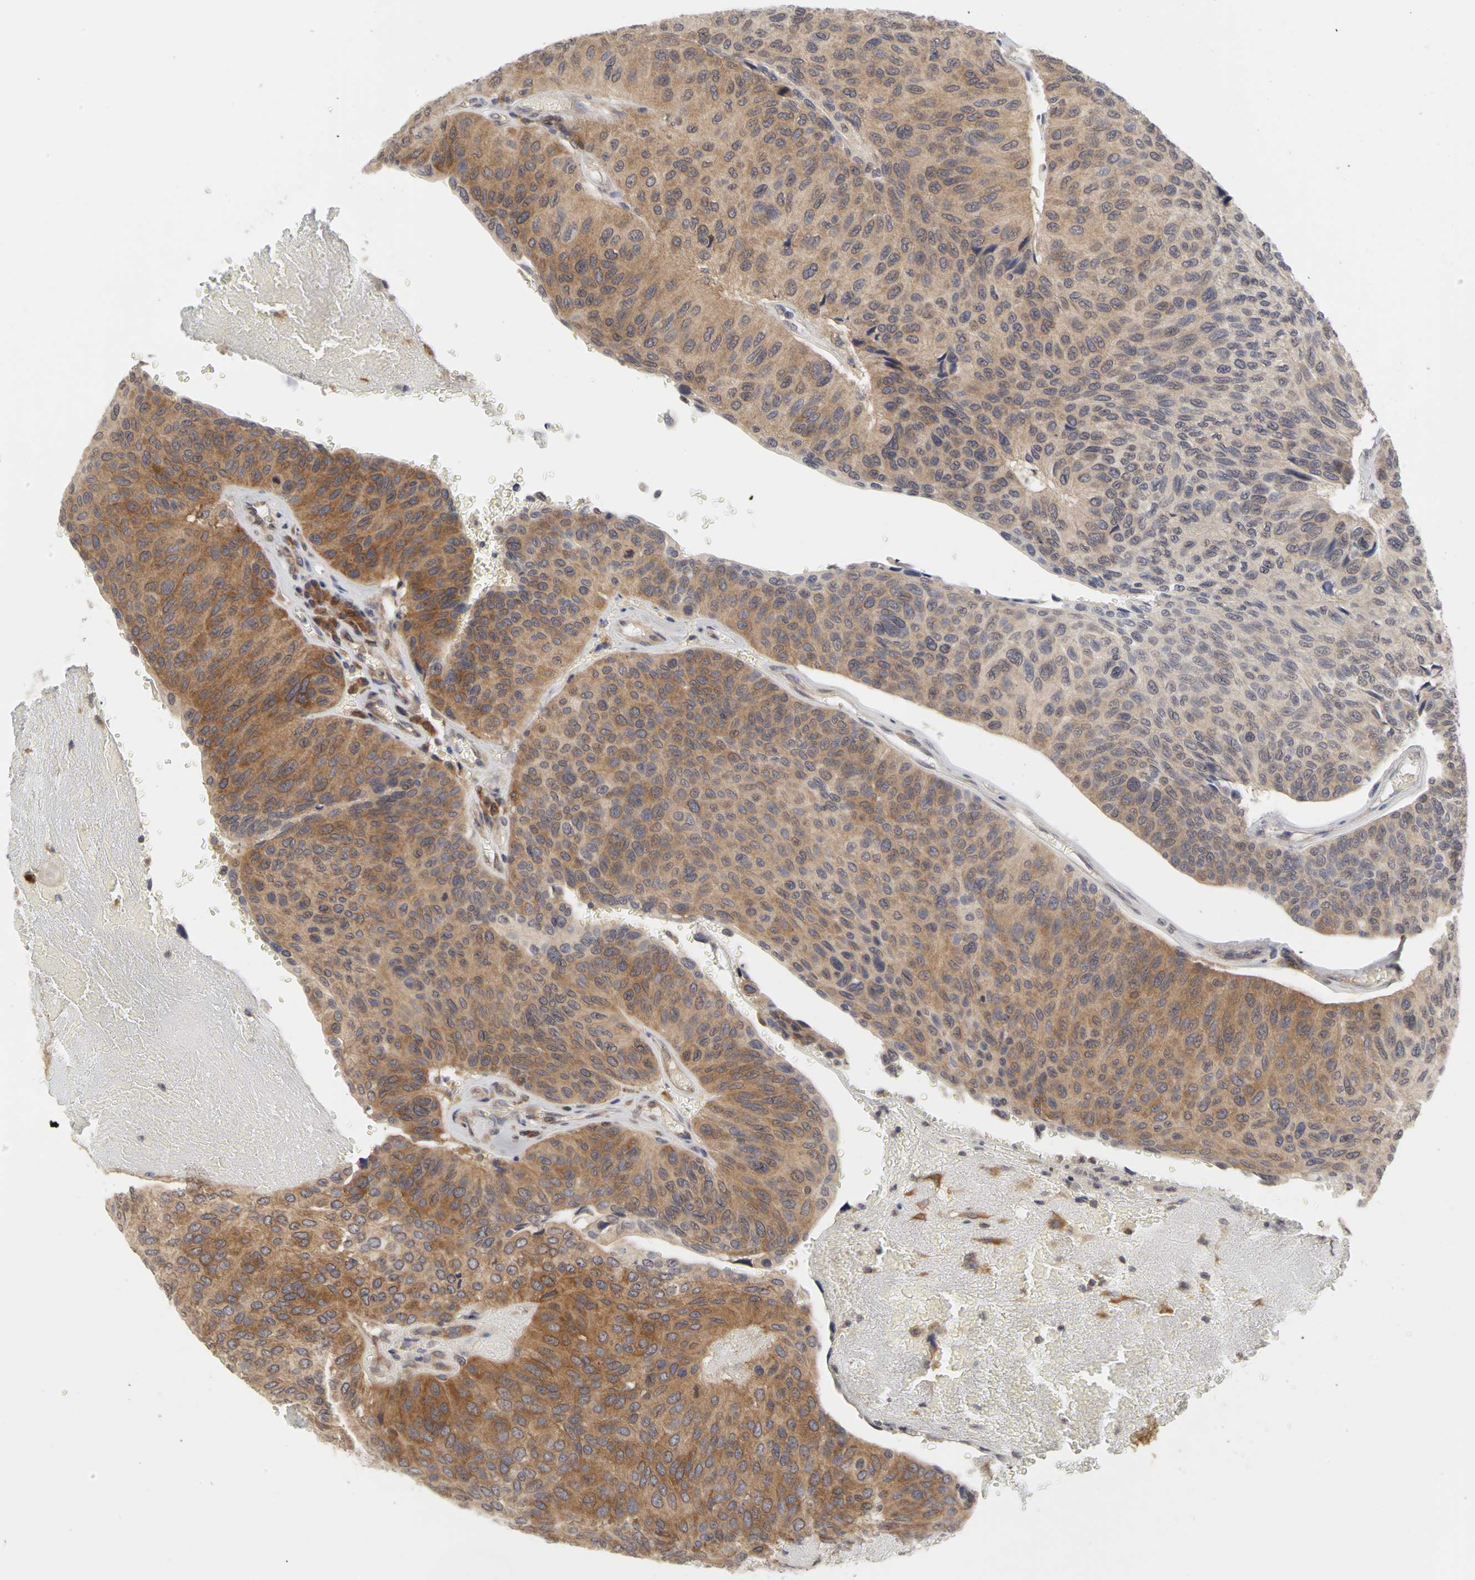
{"staining": {"intensity": "moderate", "quantity": ">75%", "location": "cytoplasmic/membranous"}, "tissue": "urothelial cancer", "cell_type": "Tumor cells", "image_type": "cancer", "snomed": [{"axis": "morphology", "description": "Urothelial carcinoma, High grade"}, {"axis": "topography", "description": "Urinary bladder"}], "caption": "There is medium levels of moderate cytoplasmic/membranous staining in tumor cells of high-grade urothelial carcinoma, as demonstrated by immunohistochemical staining (brown color).", "gene": "IRAK1", "patient": {"sex": "male", "age": 66}}